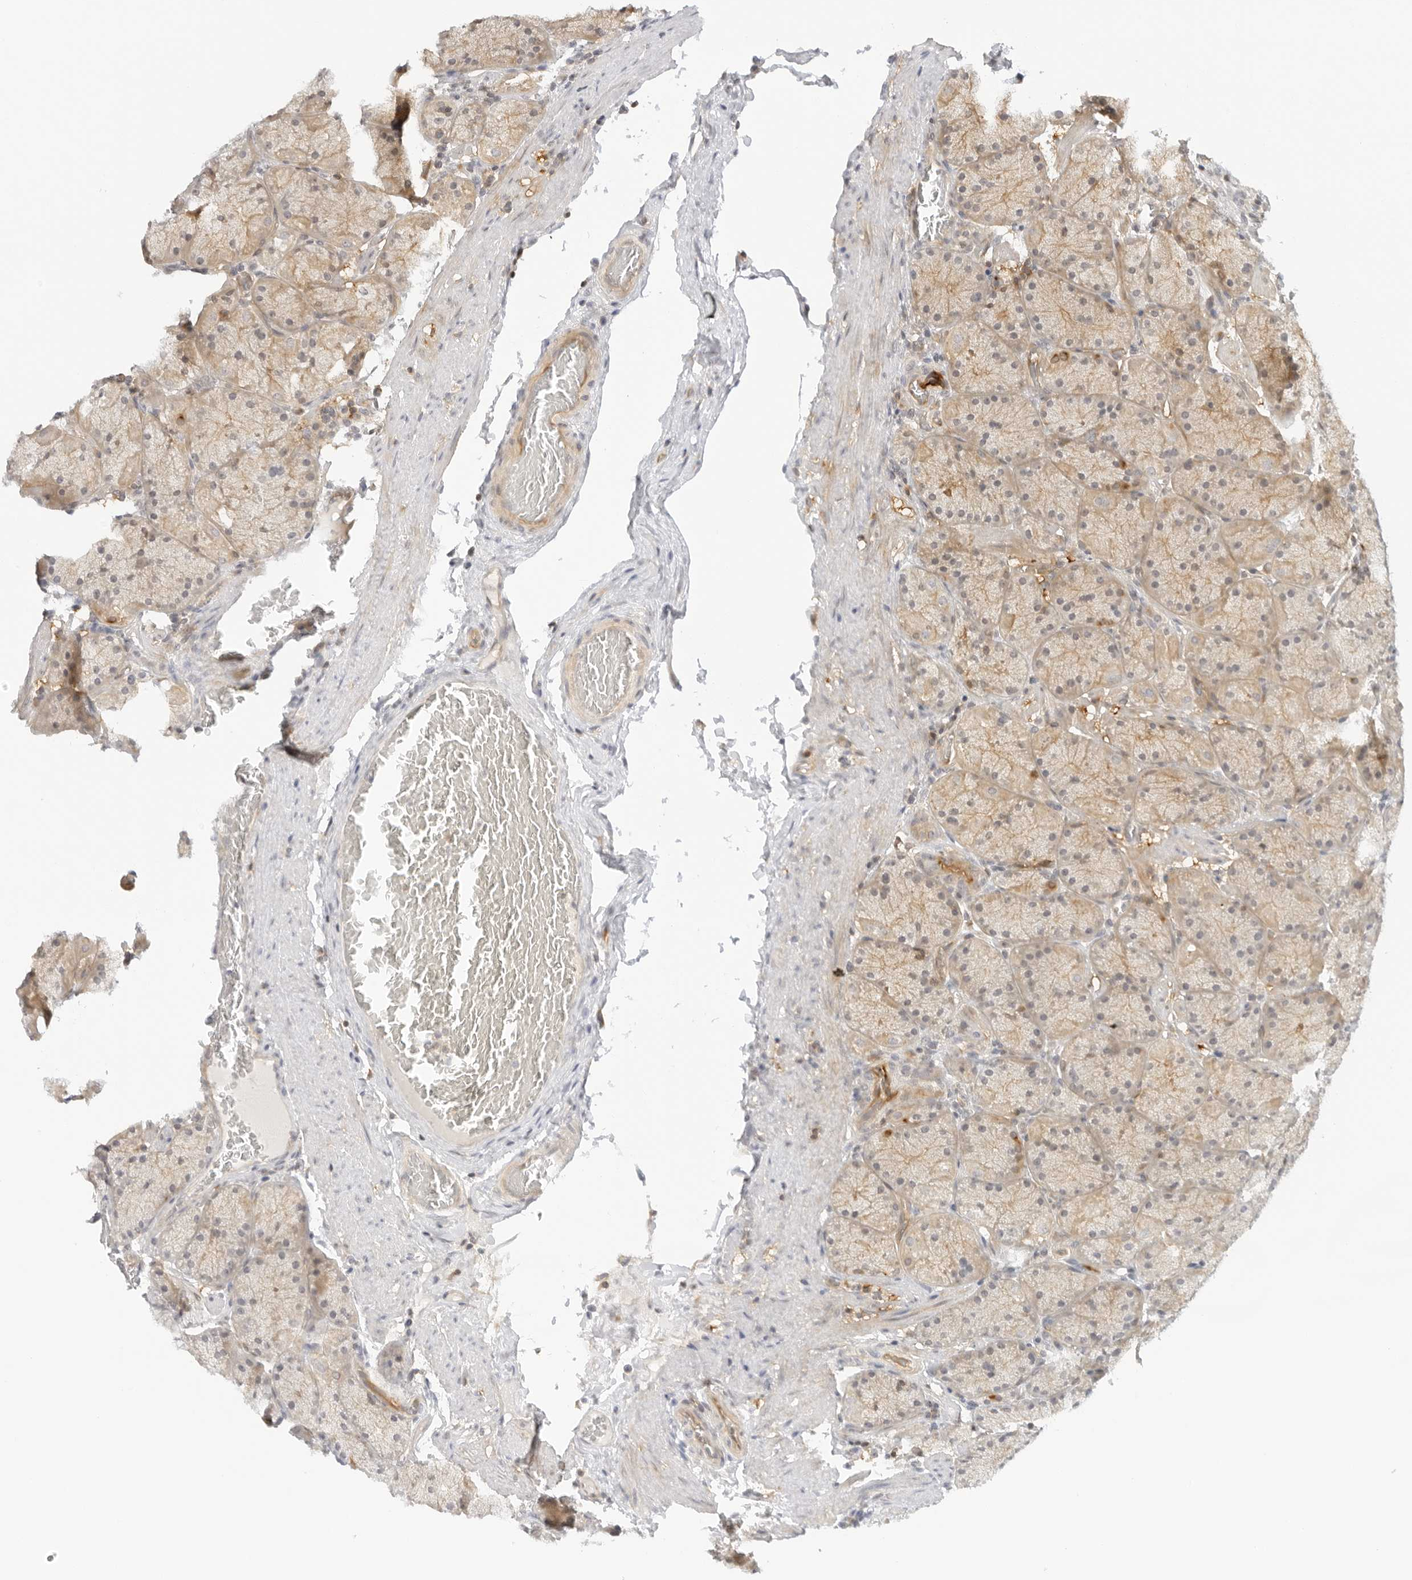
{"staining": {"intensity": "moderate", "quantity": "25%-75%", "location": "cytoplasmic/membranous"}, "tissue": "stomach", "cell_type": "Glandular cells", "image_type": "normal", "snomed": [{"axis": "morphology", "description": "Normal tissue, NOS"}, {"axis": "topography", "description": "Stomach, upper"}, {"axis": "topography", "description": "Stomach"}], "caption": "Immunohistochemistry (IHC) (DAB (3,3'-diaminobenzidine)) staining of normal human stomach displays moderate cytoplasmic/membranous protein positivity in about 25%-75% of glandular cells. Using DAB (3,3'-diaminobenzidine) (brown) and hematoxylin (blue) stains, captured at high magnification using brightfield microscopy.", "gene": "OSCP1", "patient": {"sex": "male", "age": 48}}